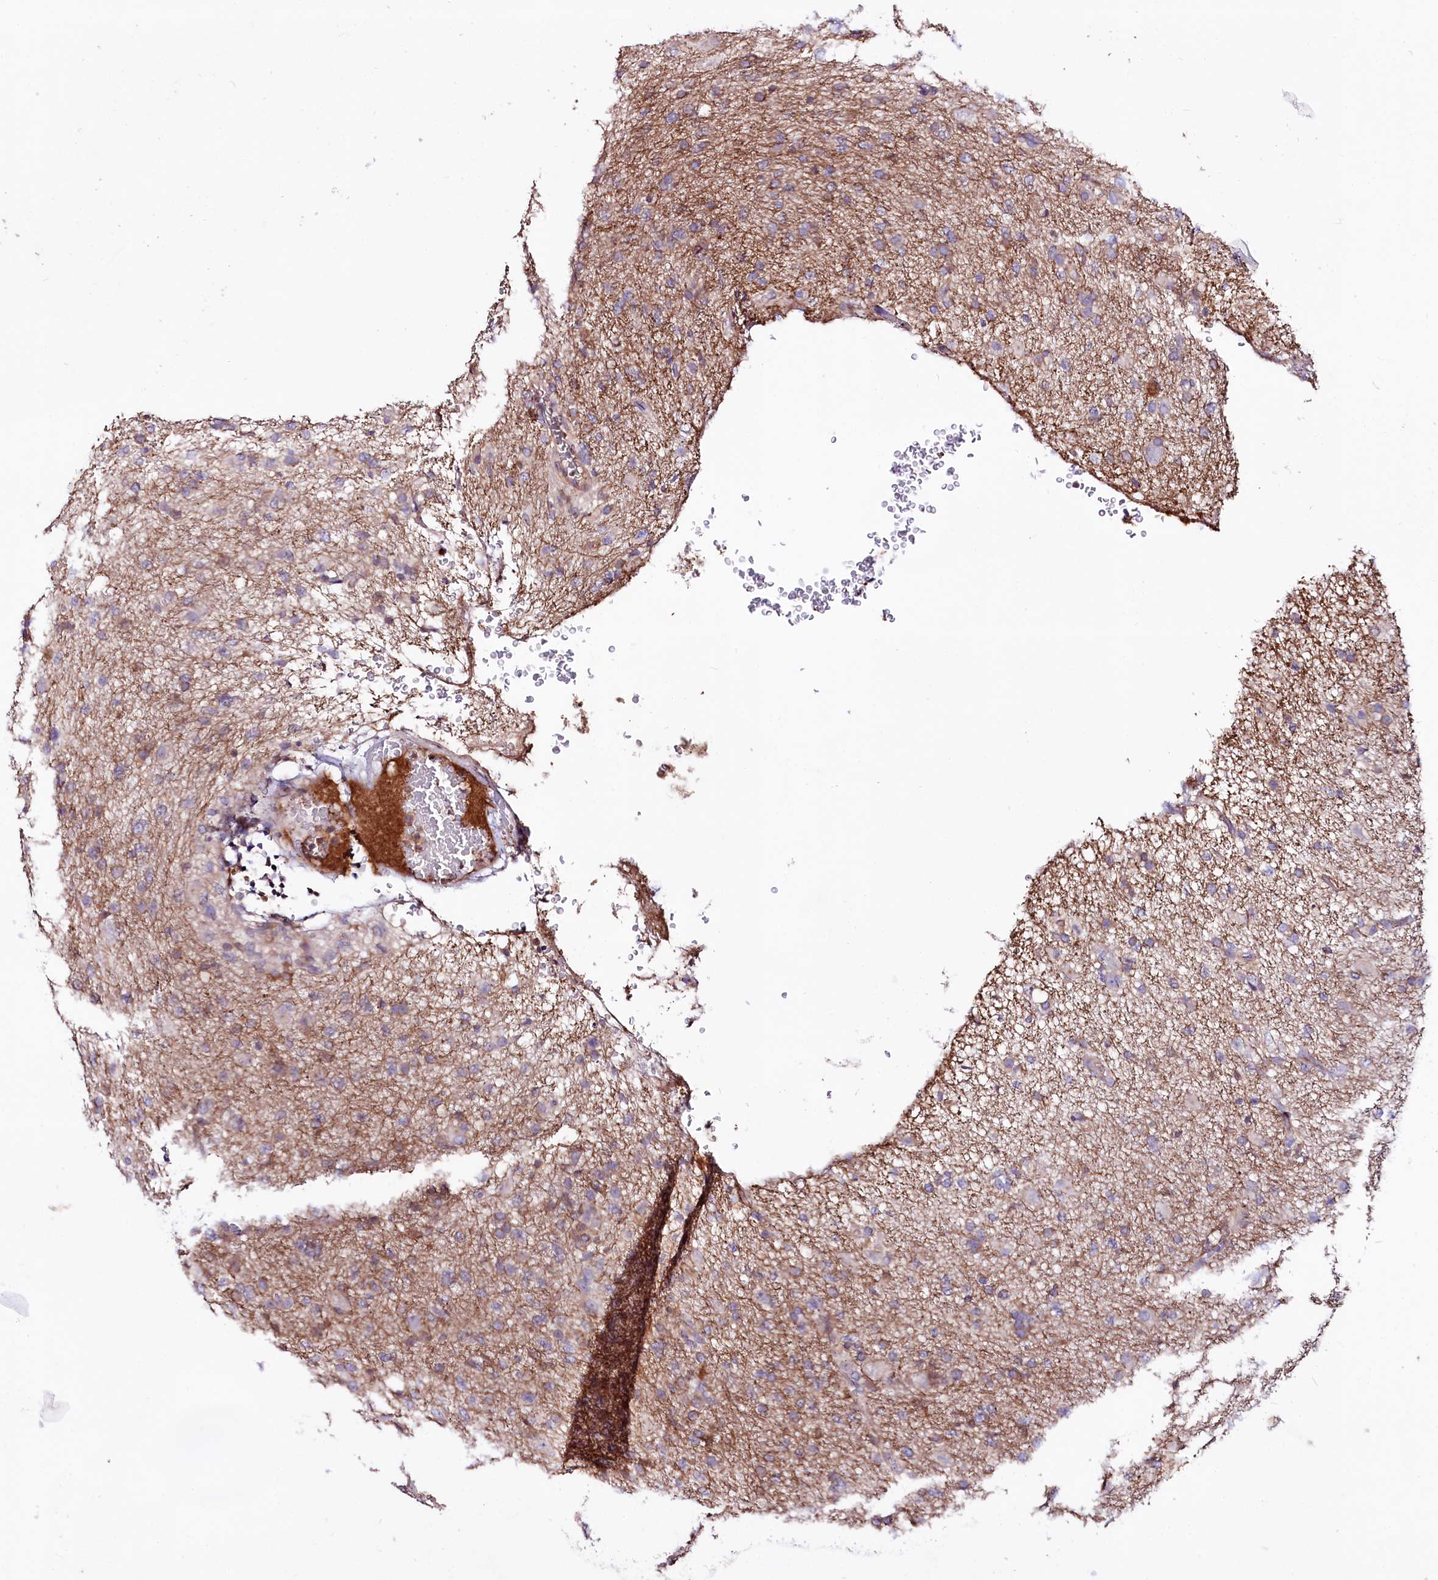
{"staining": {"intensity": "moderate", "quantity": "<25%", "location": "cytoplasmic/membranous"}, "tissue": "glioma", "cell_type": "Tumor cells", "image_type": "cancer", "snomed": [{"axis": "morphology", "description": "Glioma, malignant, High grade"}, {"axis": "topography", "description": "Brain"}], "caption": "Approximately <25% of tumor cells in human malignant glioma (high-grade) reveal moderate cytoplasmic/membranous protein positivity as visualized by brown immunohistochemical staining.", "gene": "FCHSD2", "patient": {"sex": "female", "age": 57}}